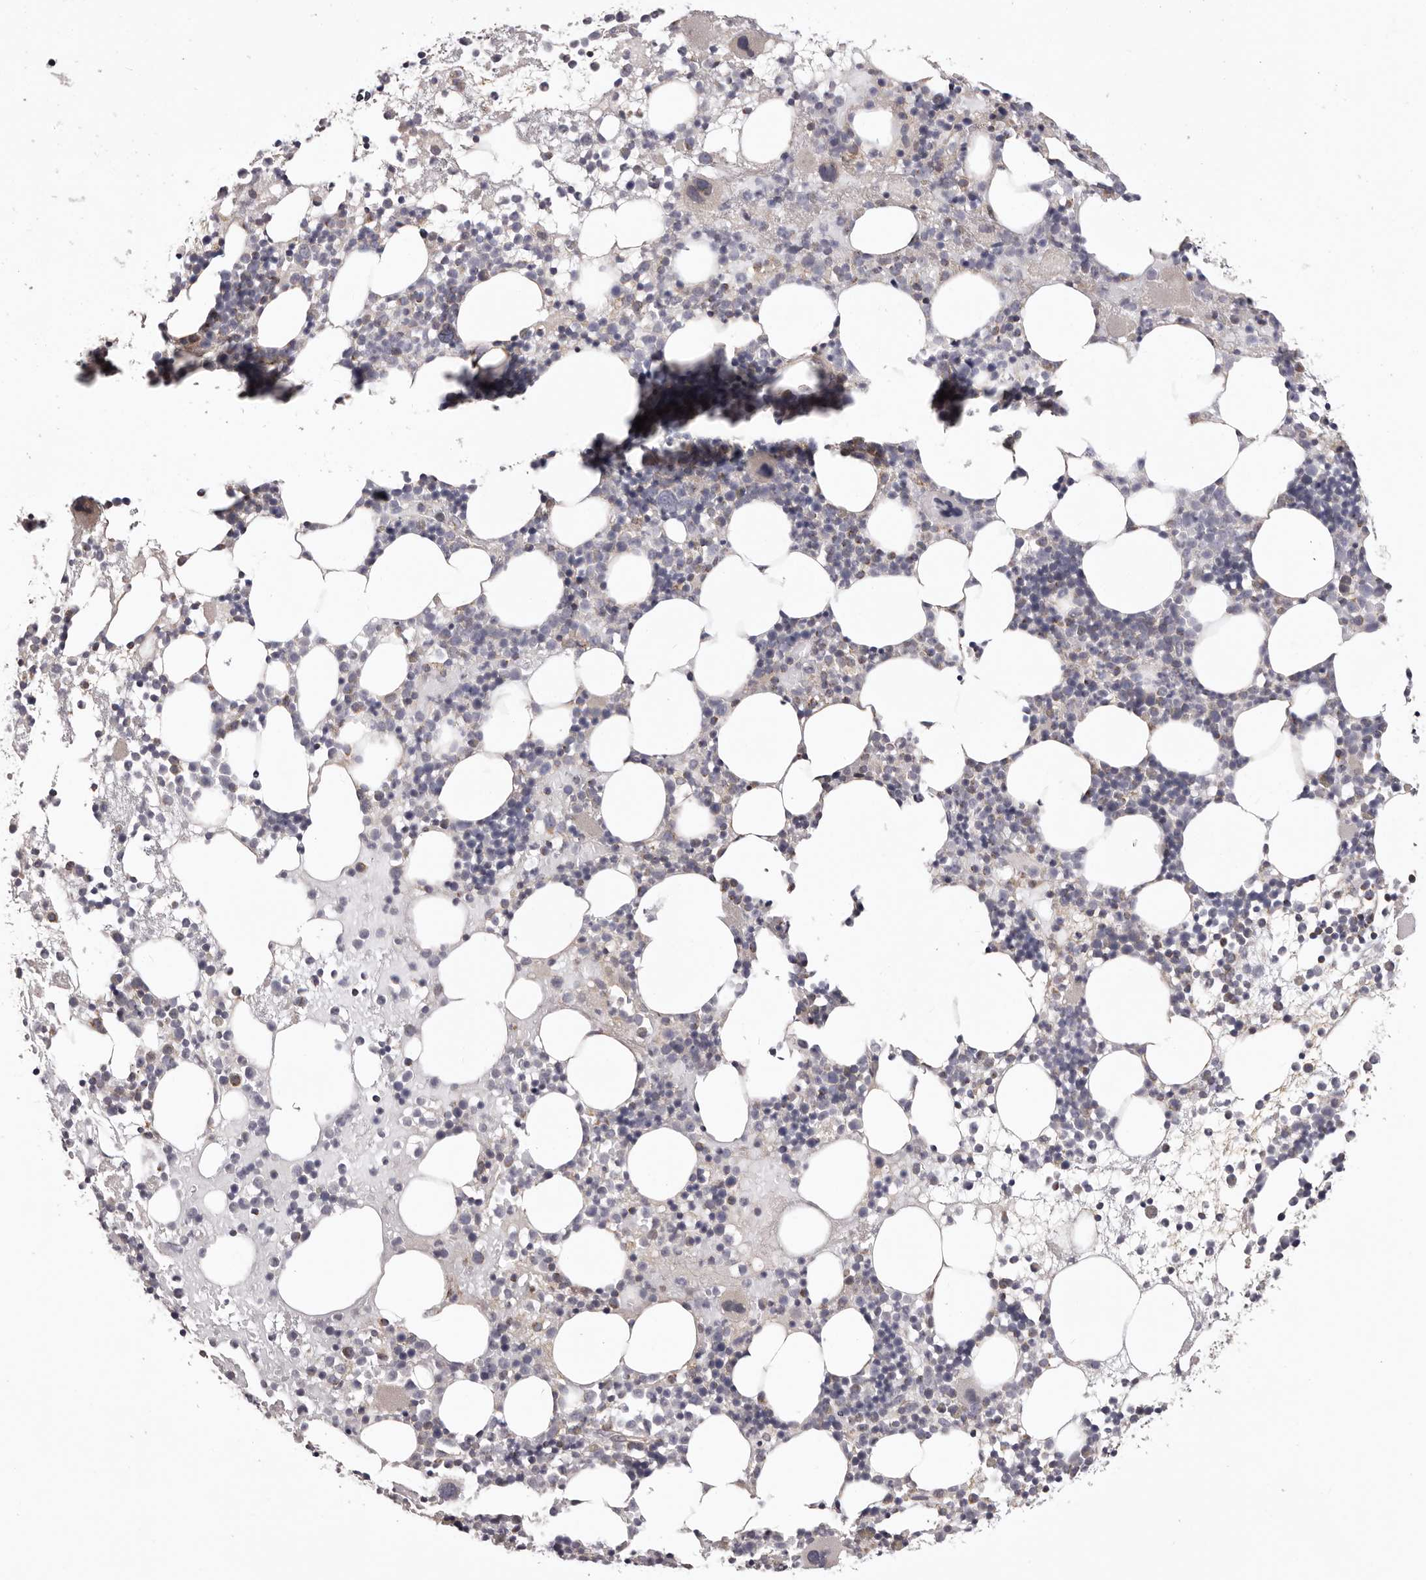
{"staining": {"intensity": "negative", "quantity": "none", "location": "none"}, "tissue": "bone marrow", "cell_type": "Hematopoietic cells", "image_type": "normal", "snomed": [{"axis": "morphology", "description": "Normal tissue, NOS"}, {"axis": "topography", "description": "Bone marrow"}], "caption": "Immunohistochemistry (IHC) histopathology image of unremarkable bone marrow: human bone marrow stained with DAB displays no significant protein staining in hematopoietic cells.", "gene": "CHRM2", "patient": {"sex": "female", "age": 57}}